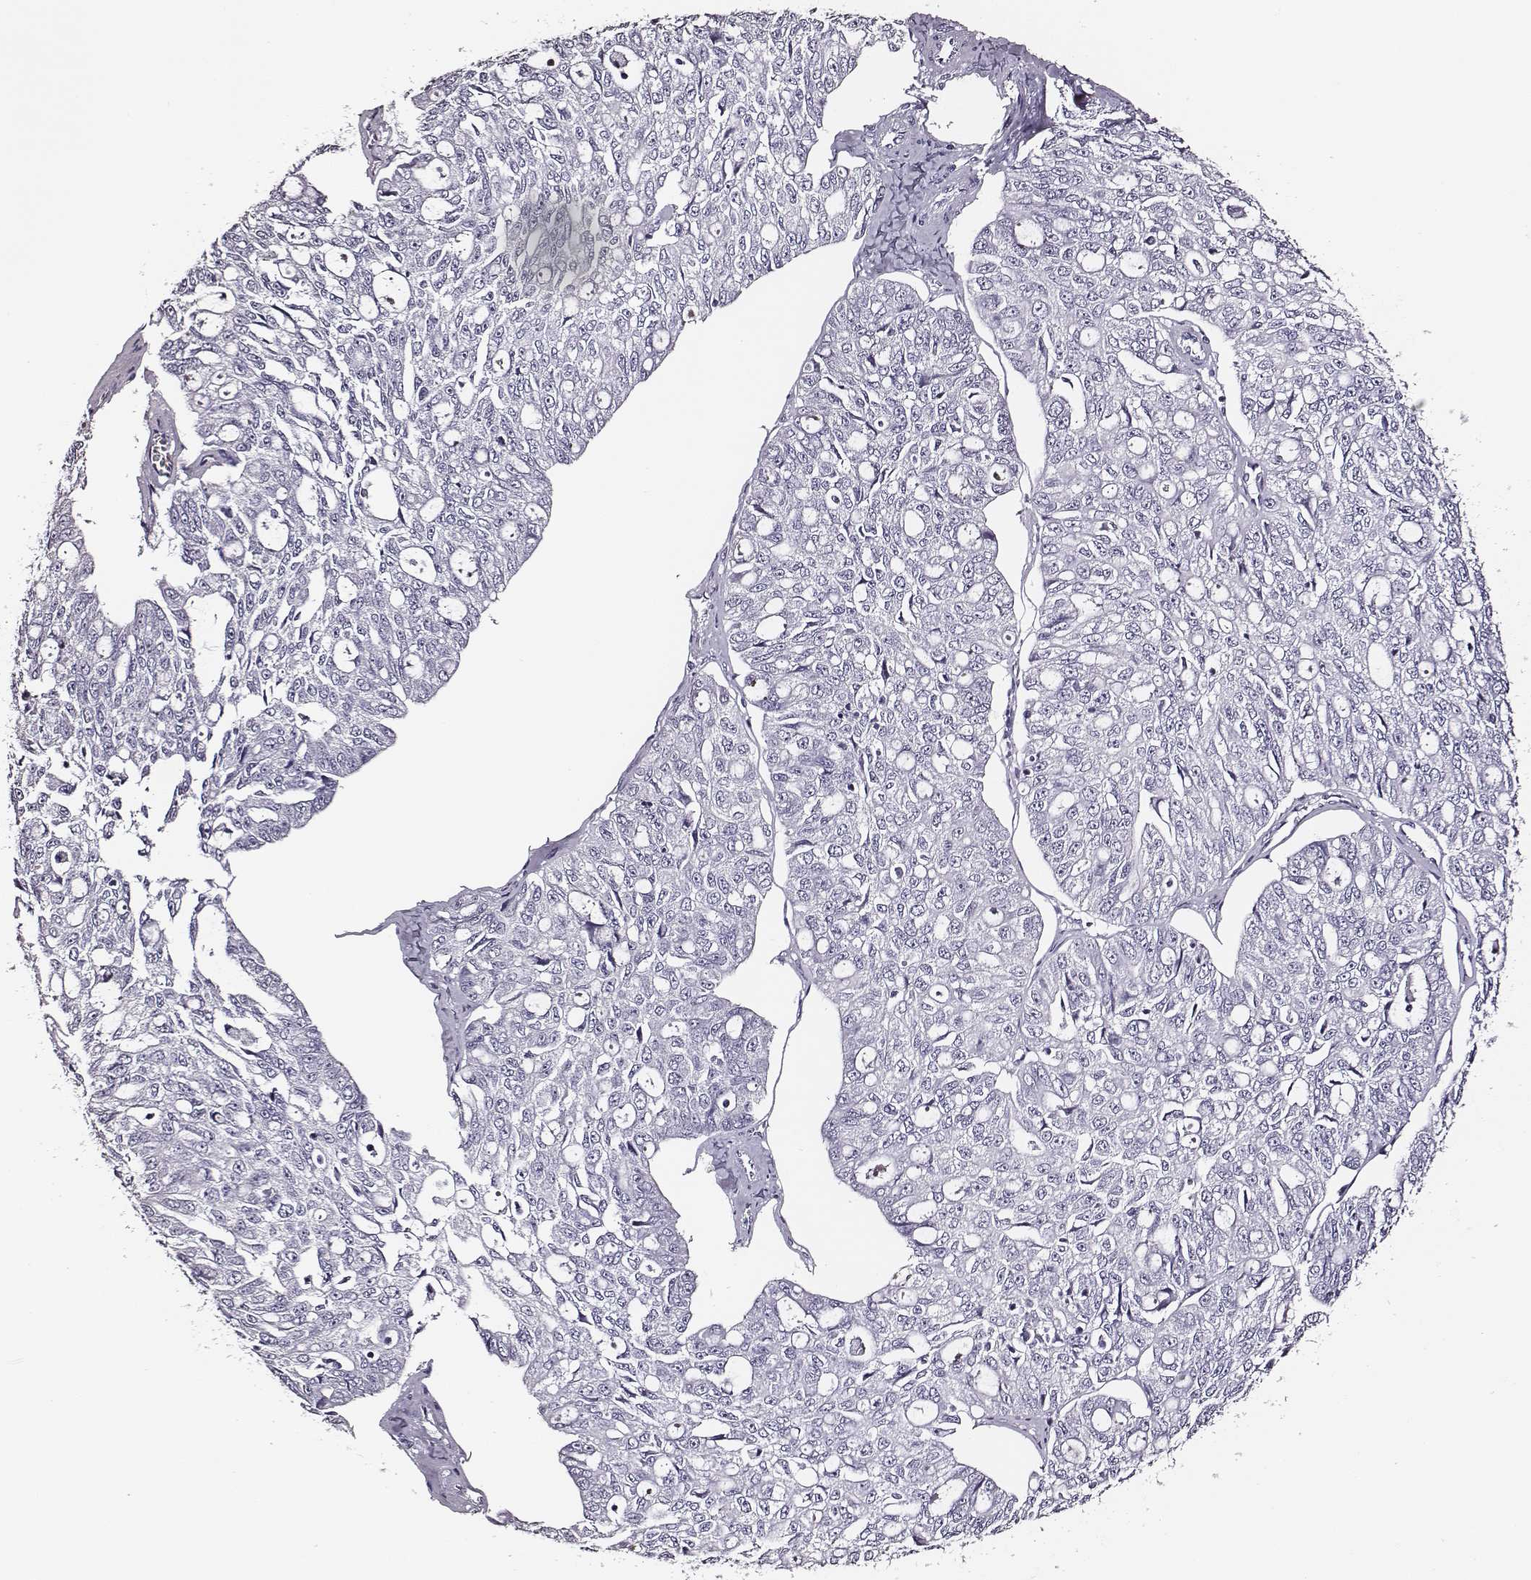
{"staining": {"intensity": "negative", "quantity": "none", "location": "none"}, "tissue": "ovarian cancer", "cell_type": "Tumor cells", "image_type": "cancer", "snomed": [{"axis": "morphology", "description": "Carcinoma, endometroid"}, {"axis": "topography", "description": "Ovary"}], "caption": "Image shows no protein expression in tumor cells of ovarian endometroid carcinoma tissue.", "gene": "DPEP1", "patient": {"sex": "female", "age": 65}}